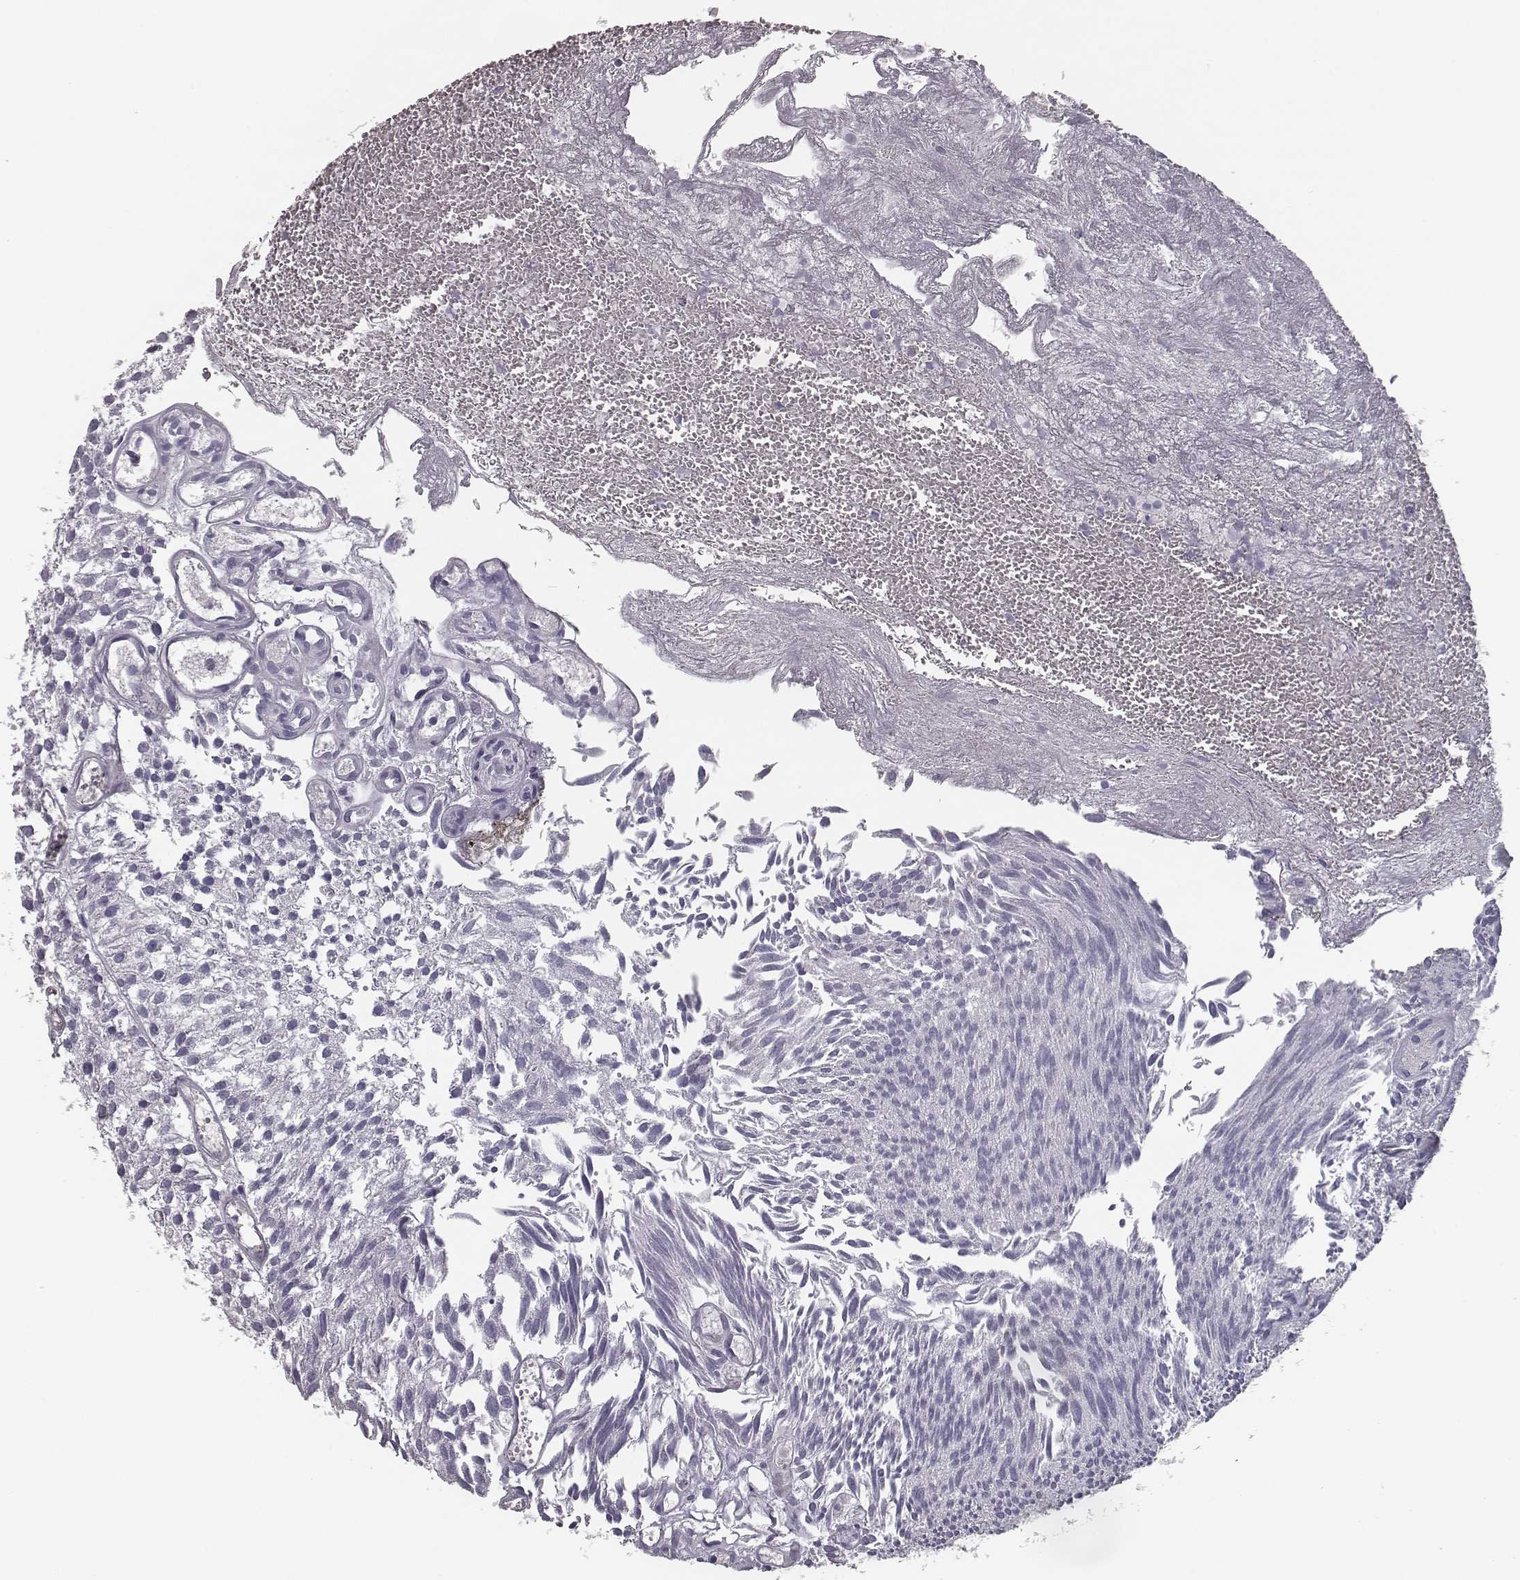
{"staining": {"intensity": "negative", "quantity": "none", "location": "none"}, "tissue": "urothelial cancer", "cell_type": "Tumor cells", "image_type": "cancer", "snomed": [{"axis": "morphology", "description": "Urothelial carcinoma, Low grade"}, {"axis": "topography", "description": "Urinary bladder"}], "caption": "Image shows no protein expression in tumor cells of low-grade urothelial carcinoma tissue.", "gene": "ISYNA1", "patient": {"sex": "male", "age": 79}}